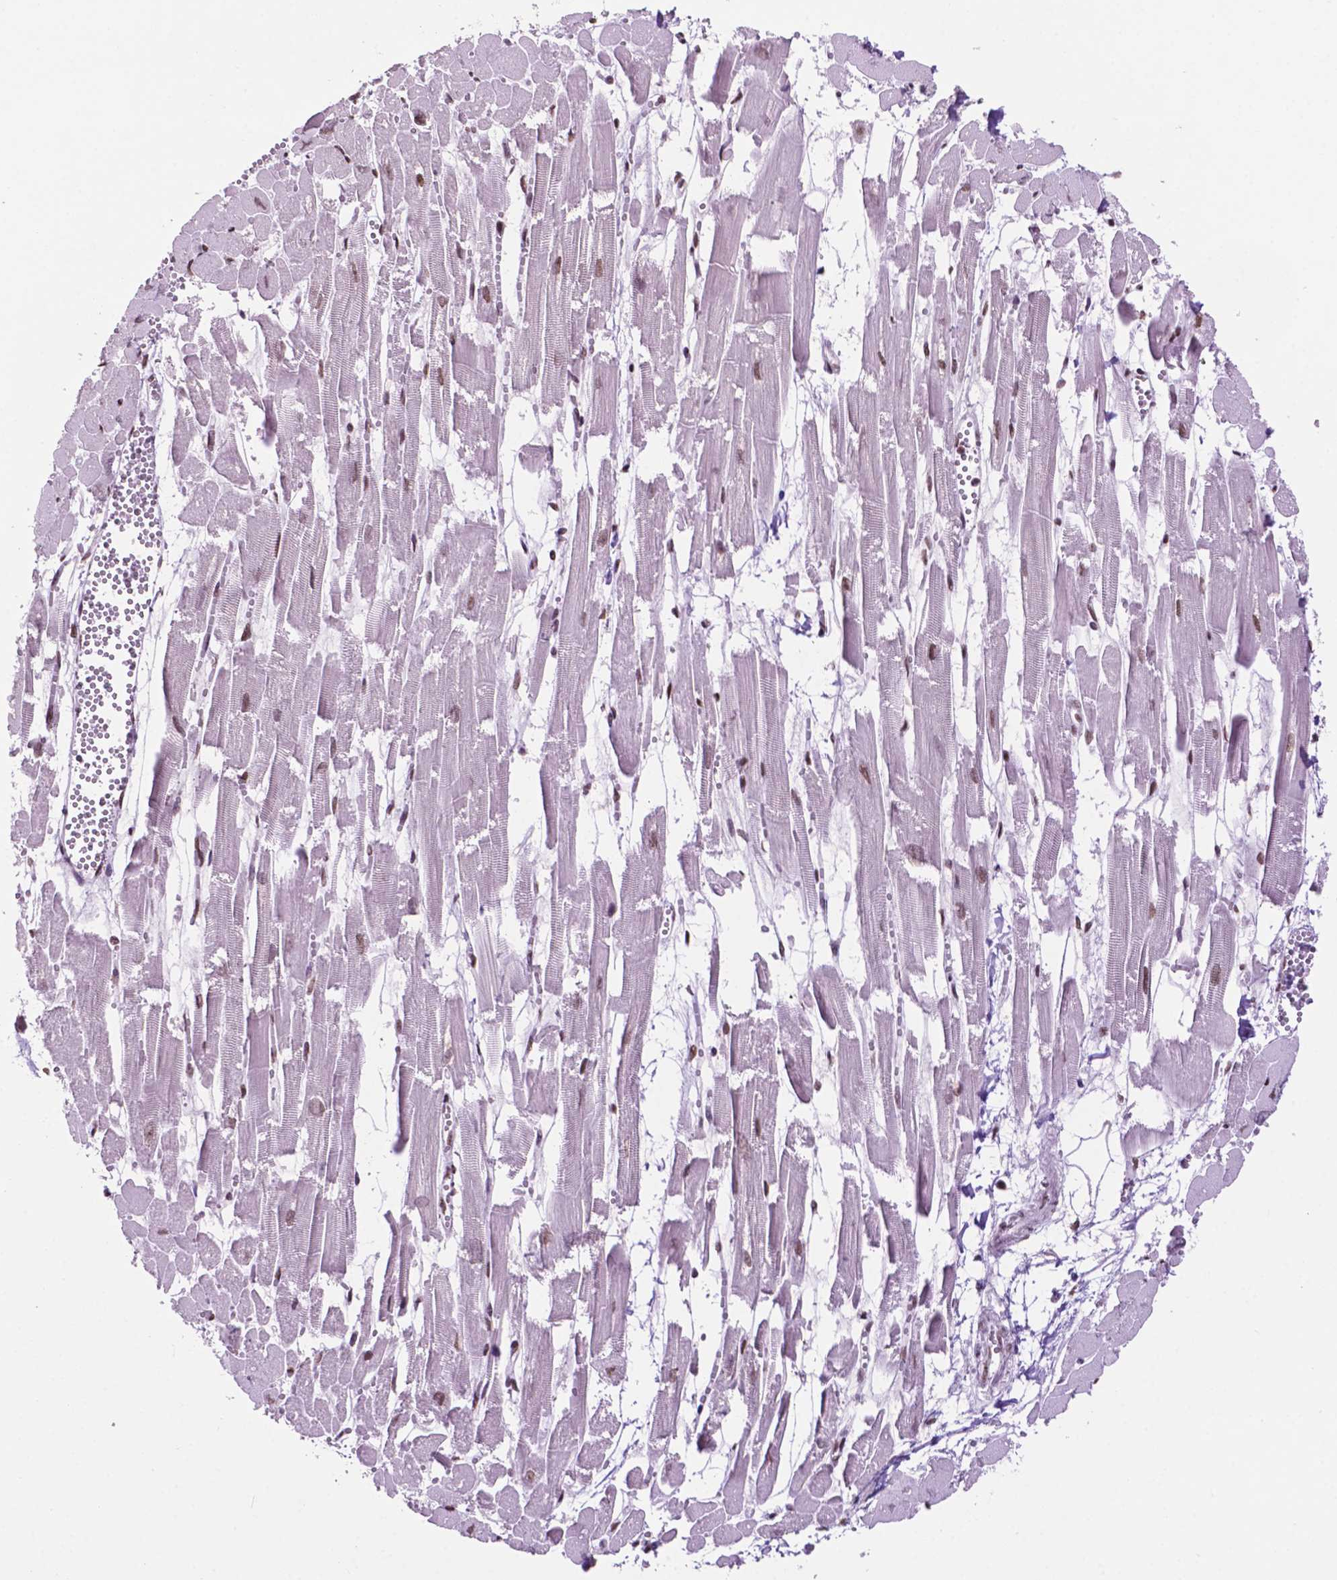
{"staining": {"intensity": "moderate", "quantity": ">75%", "location": "nuclear"}, "tissue": "heart muscle", "cell_type": "Cardiomyocytes", "image_type": "normal", "snomed": [{"axis": "morphology", "description": "Normal tissue, NOS"}, {"axis": "topography", "description": "Heart"}], "caption": "This is a photomicrograph of IHC staining of benign heart muscle, which shows moderate positivity in the nuclear of cardiomyocytes.", "gene": "CCAR2", "patient": {"sex": "female", "age": 52}}